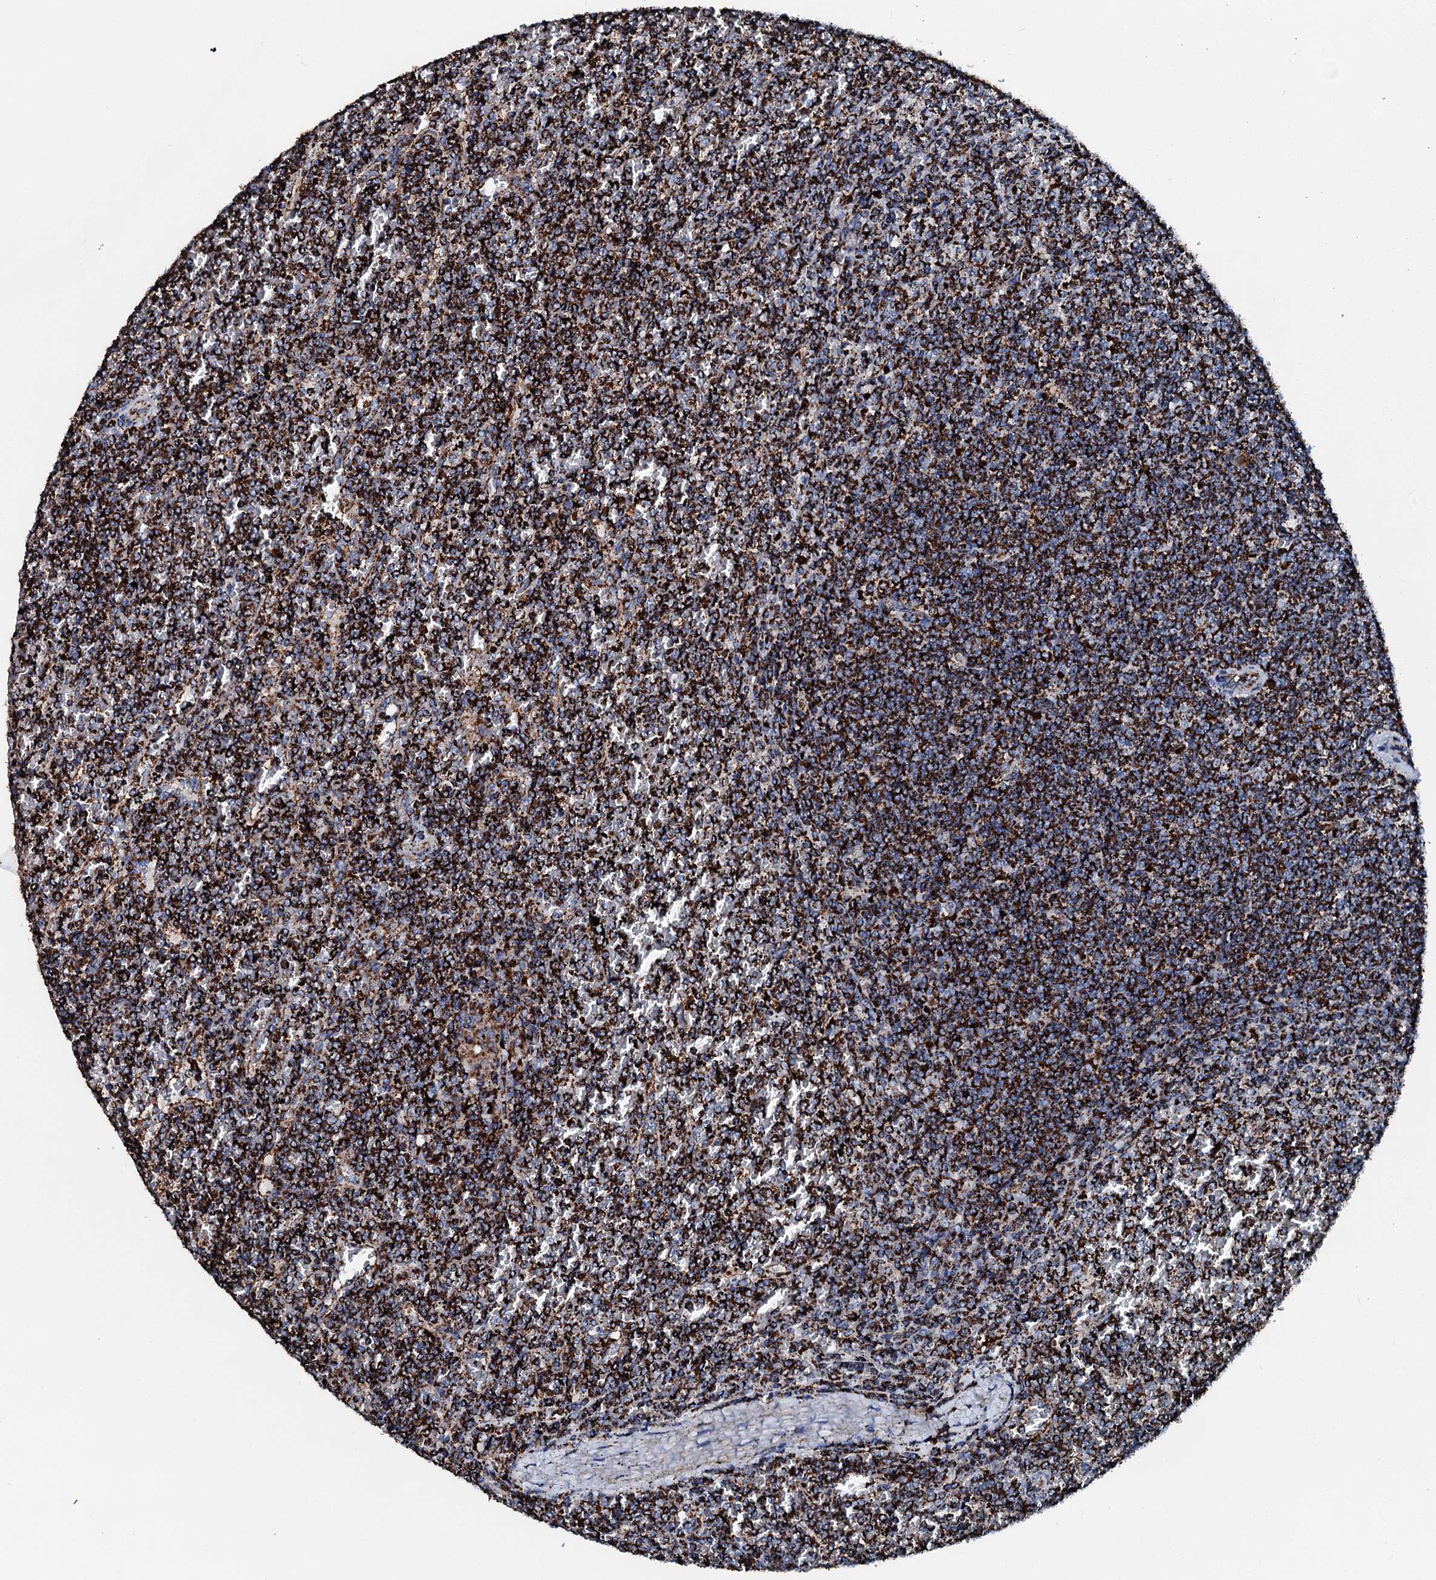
{"staining": {"intensity": "strong", "quantity": ">75%", "location": "cytoplasmic/membranous"}, "tissue": "lymphoma", "cell_type": "Tumor cells", "image_type": "cancer", "snomed": [{"axis": "morphology", "description": "Malignant lymphoma, non-Hodgkin's type, Low grade"}, {"axis": "topography", "description": "Spleen"}], "caption": "IHC histopathology image of human low-grade malignant lymphoma, non-Hodgkin's type stained for a protein (brown), which displays high levels of strong cytoplasmic/membranous staining in about >75% of tumor cells.", "gene": "HADH", "patient": {"sex": "female", "age": 19}}